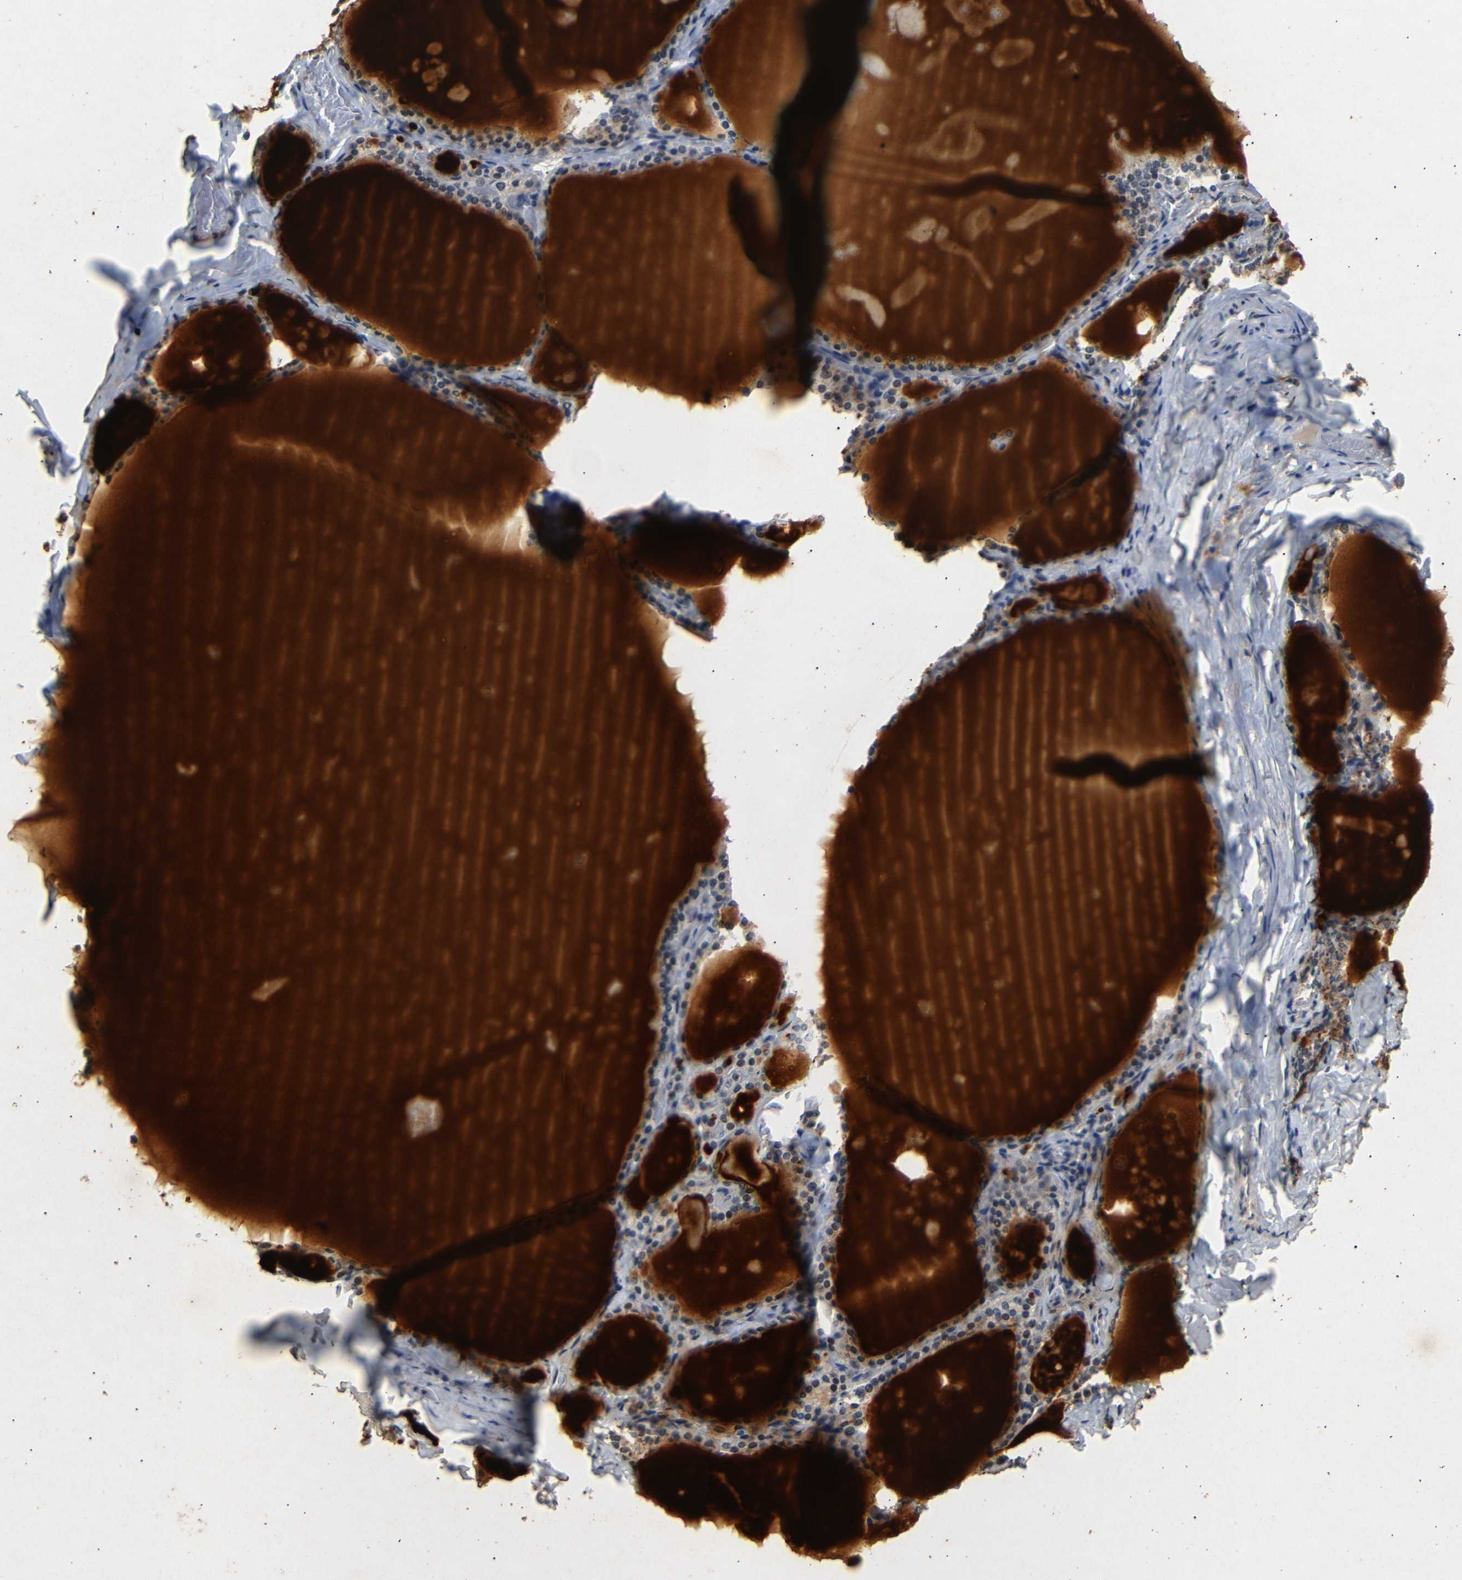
{"staining": {"intensity": "negative", "quantity": "none", "location": "none"}, "tissue": "thyroid gland", "cell_type": "Glandular cells", "image_type": "normal", "snomed": [{"axis": "morphology", "description": "Normal tissue, NOS"}, {"axis": "topography", "description": "Thyroid gland"}], "caption": "This is an IHC histopathology image of benign thyroid gland. There is no positivity in glandular cells.", "gene": "PARN", "patient": {"sex": "male", "age": 56}}